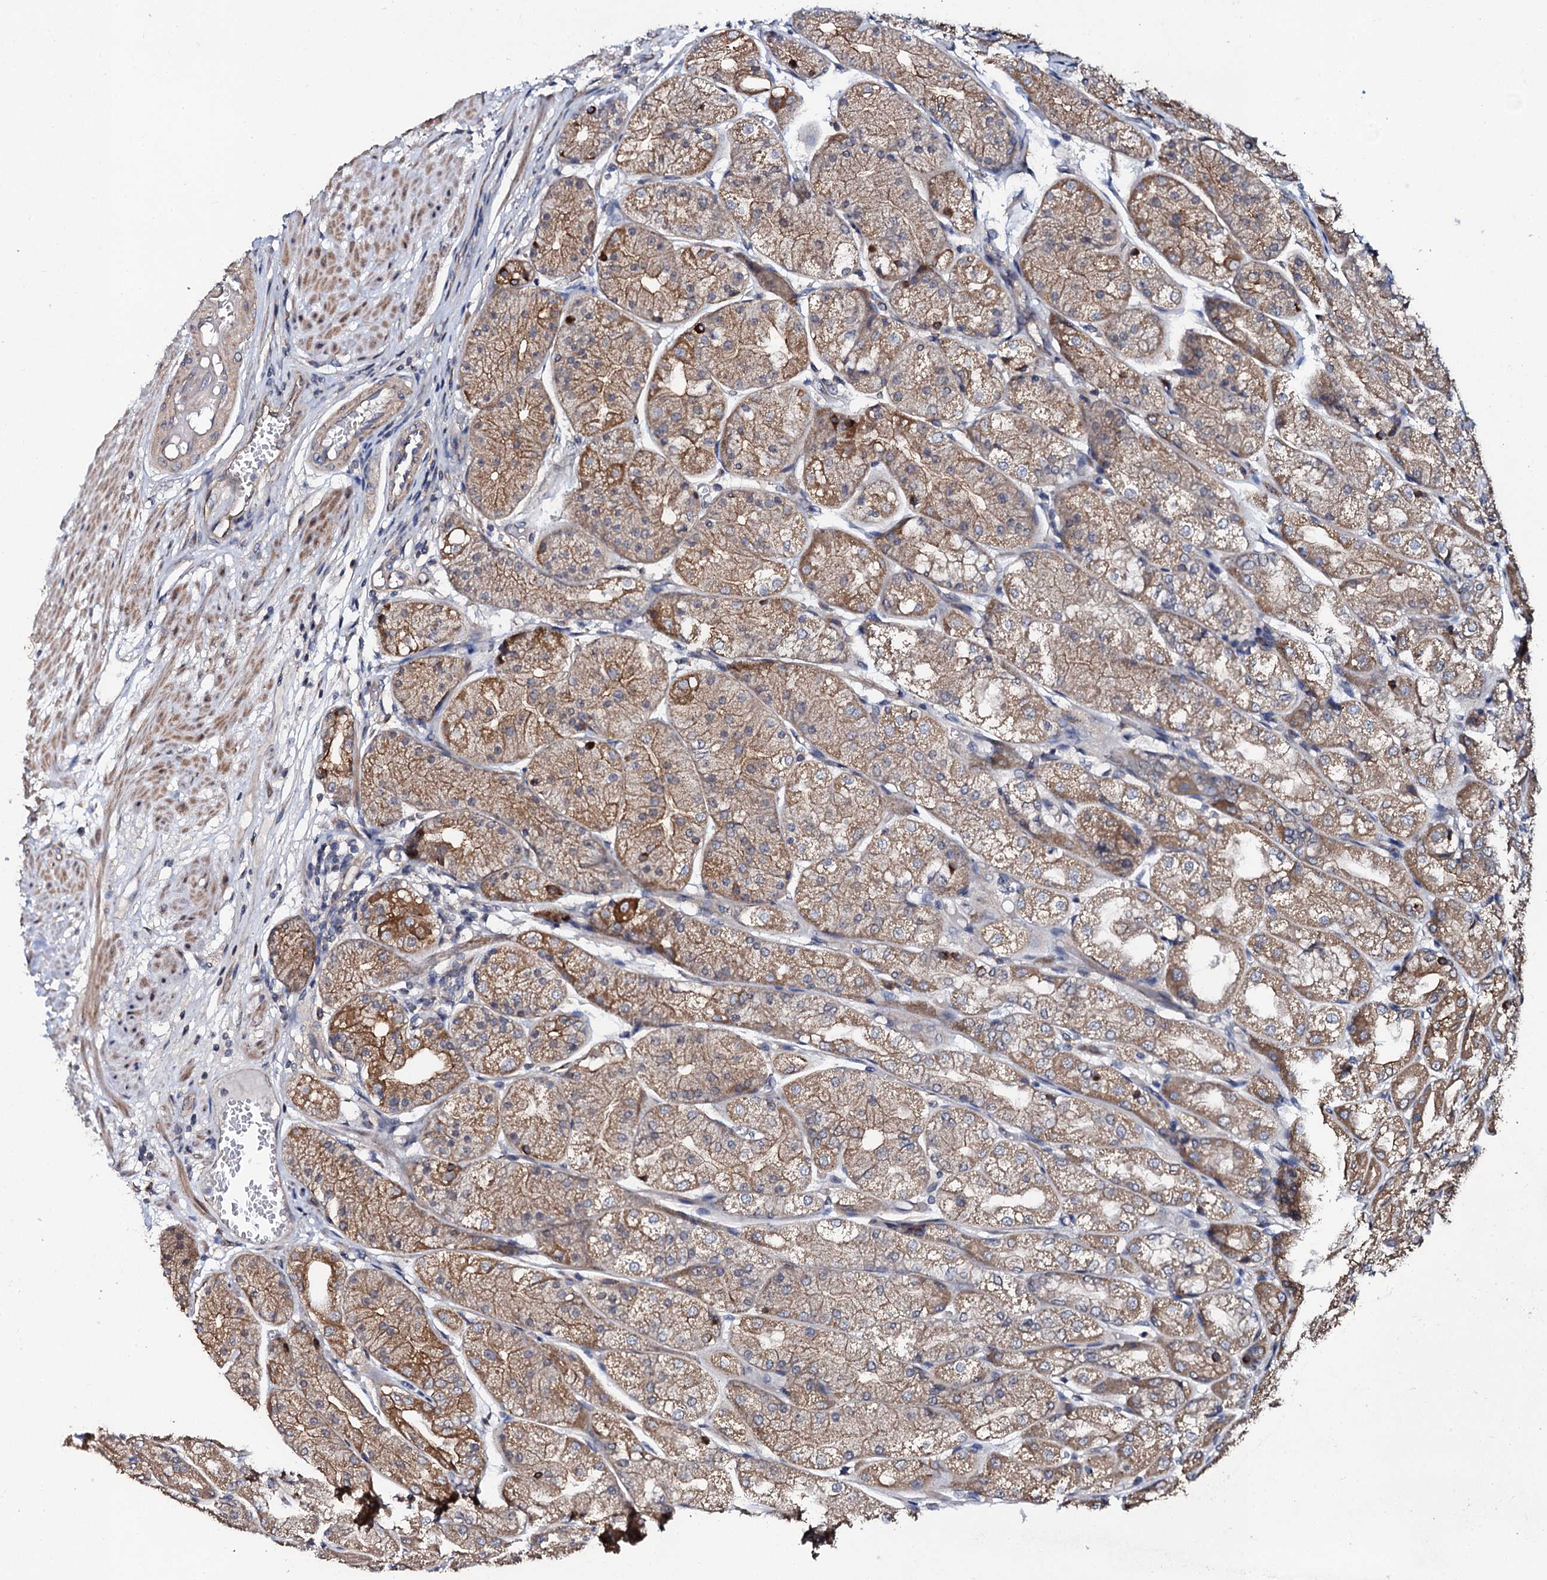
{"staining": {"intensity": "moderate", "quantity": ">75%", "location": "cytoplasmic/membranous"}, "tissue": "stomach", "cell_type": "Glandular cells", "image_type": "normal", "snomed": [{"axis": "morphology", "description": "Normal tissue, NOS"}, {"axis": "topography", "description": "Stomach, upper"}], "caption": "DAB (3,3'-diaminobenzidine) immunohistochemical staining of benign human stomach exhibits moderate cytoplasmic/membranous protein staining in approximately >75% of glandular cells.", "gene": "GLCE", "patient": {"sex": "male", "age": 72}}